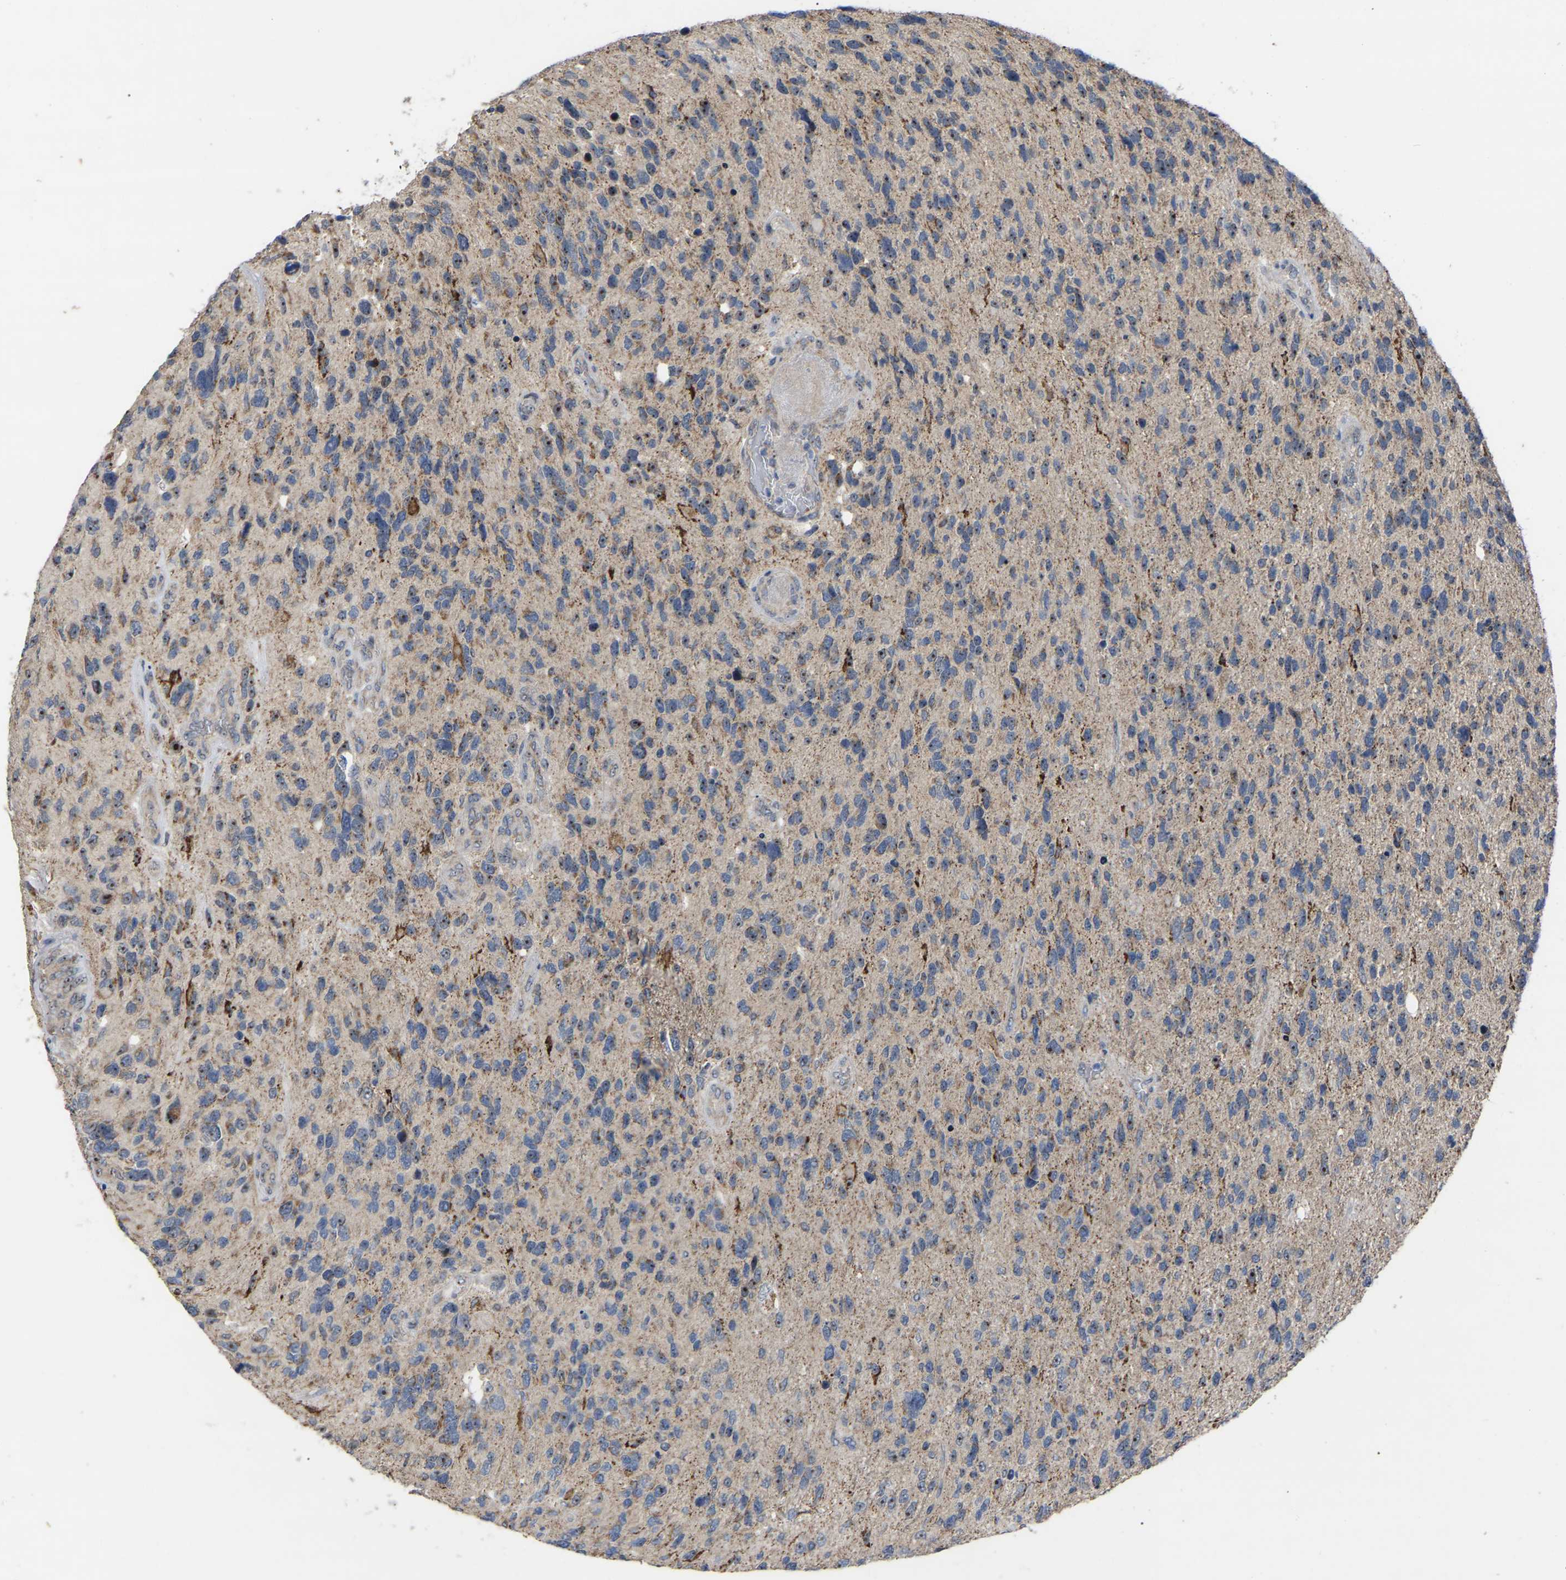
{"staining": {"intensity": "moderate", "quantity": "<25%", "location": "nuclear"}, "tissue": "glioma", "cell_type": "Tumor cells", "image_type": "cancer", "snomed": [{"axis": "morphology", "description": "Glioma, malignant, High grade"}, {"axis": "topography", "description": "Brain"}], "caption": "An image showing moderate nuclear positivity in about <25% of tumor cells in glioma, as visualized by brown immunohistochemical staining.", "gene": "NOP53", "patient": {"sex": "female", "age": 58}}